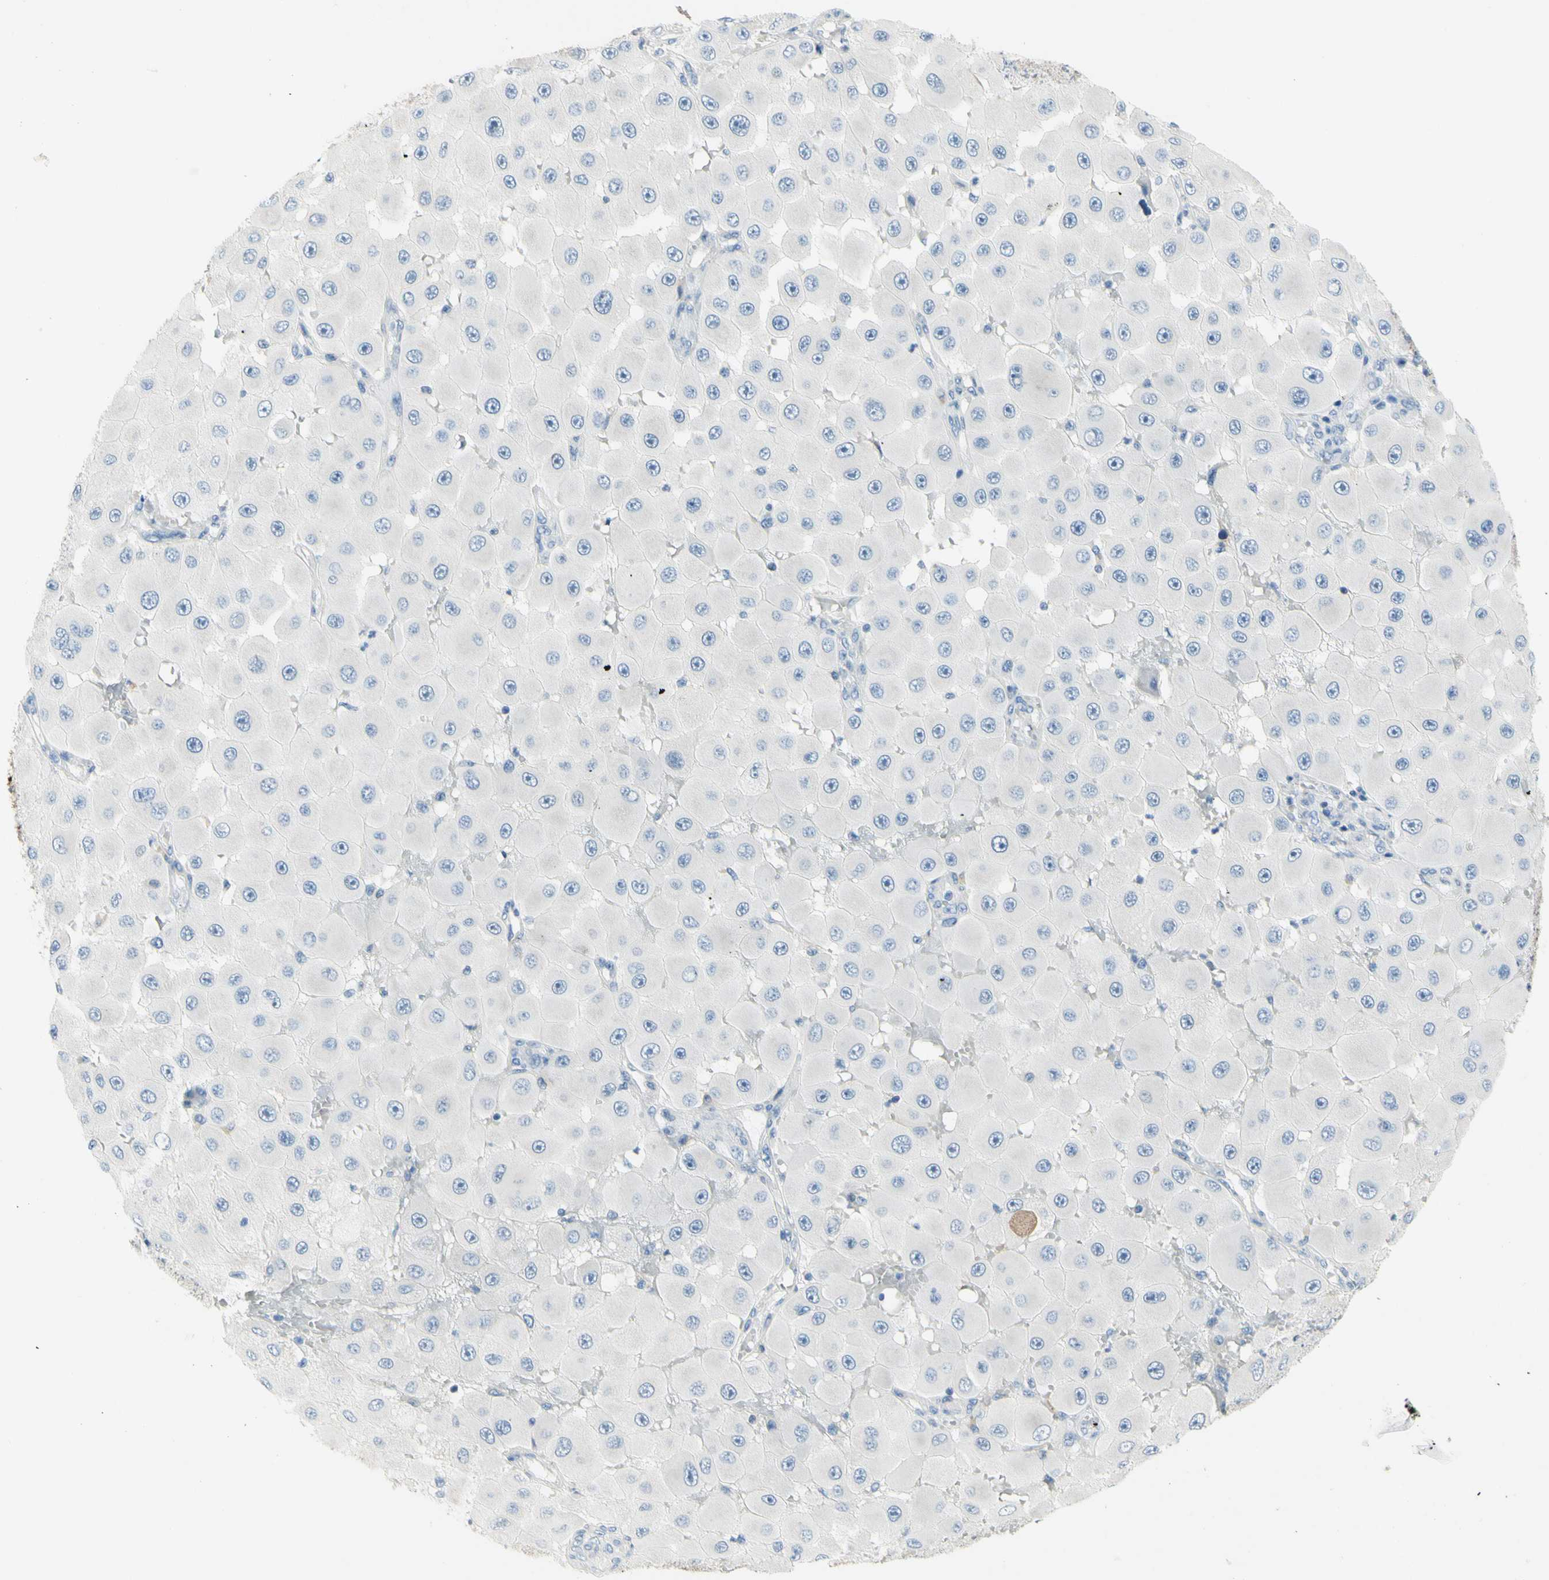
{"staining": {"intensity": "negative", "quantity": "none", "location": "none"}, "tissue": "melanoma", "cell_type": "Tumor cells", "image_type": "cancer", "snomed": [{"axis": "morphology", "description": "Malignant melanoma, NOS"}, {"axis": "topography", "description": "Skin"}], "caption": "Human malignant melanoma stained for a protein using immunohistochemistry exhibits no staining in tumor cells.", "gene": "MUC1", "patient": {"sex": "female", "age": 81}}